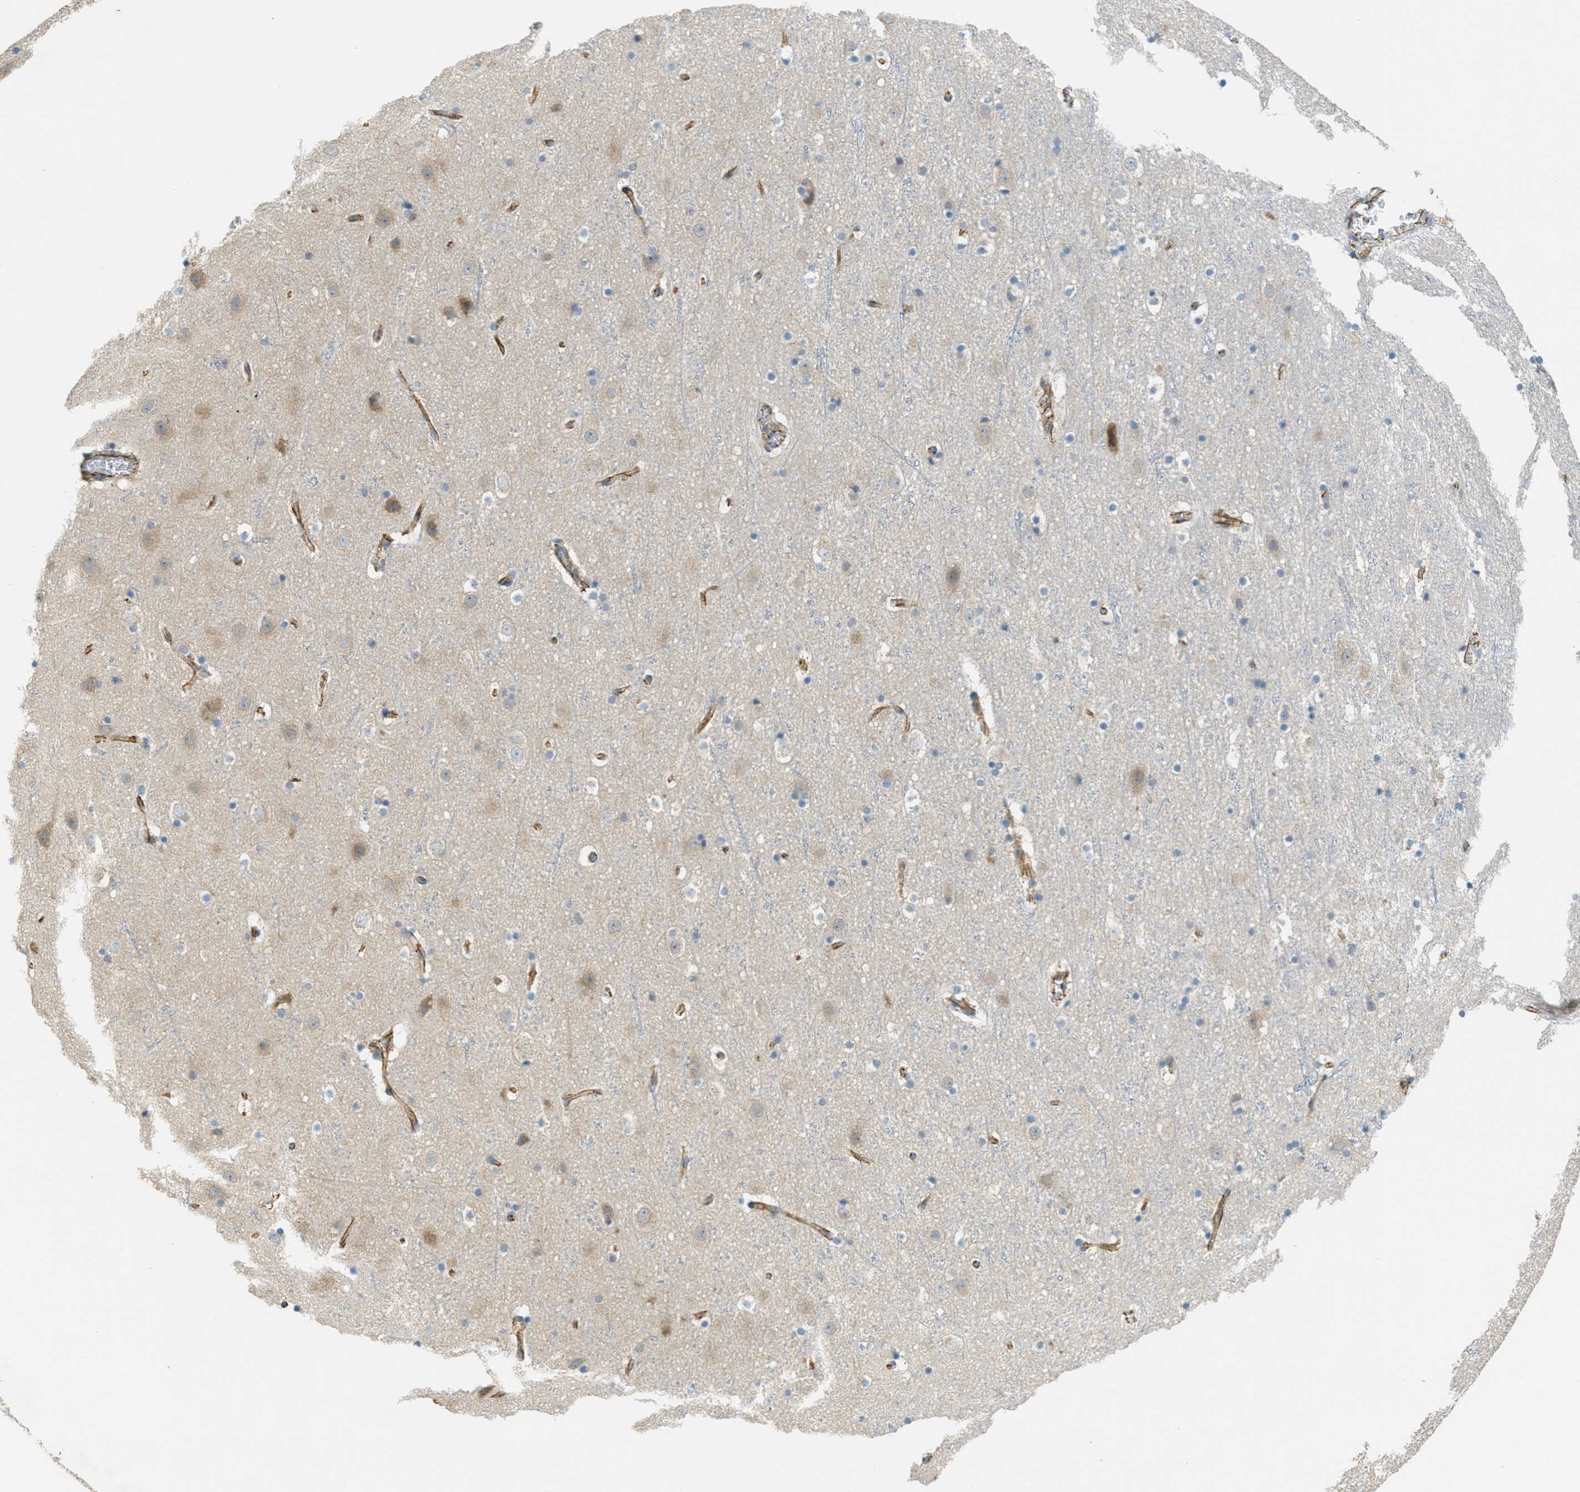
{"staining": {"intensity": "moderate", "quantity": "25%-75%", "location": "cytoplasmic/membranous"}, "tissue": "cerebral cortex", "cell_type": "Endothelial cells", "image_type": "normal", "snomed": [{"axis": "morphology", "description": "Normal tissue, NOS"}, {"axis": "topography", "description": "Cerebral cortex"}], "caption": "Immunohistochemical staining of unremarkable human cerebral cortex shows medium levels of moderate cytoplasmic/membranous positivity in approximately 25%-75% of endothelial cells. (IHC, brightfield microscopy, high magnification).", "gene": "JCAD", "patient": {"sex": "male", "age": 45}}